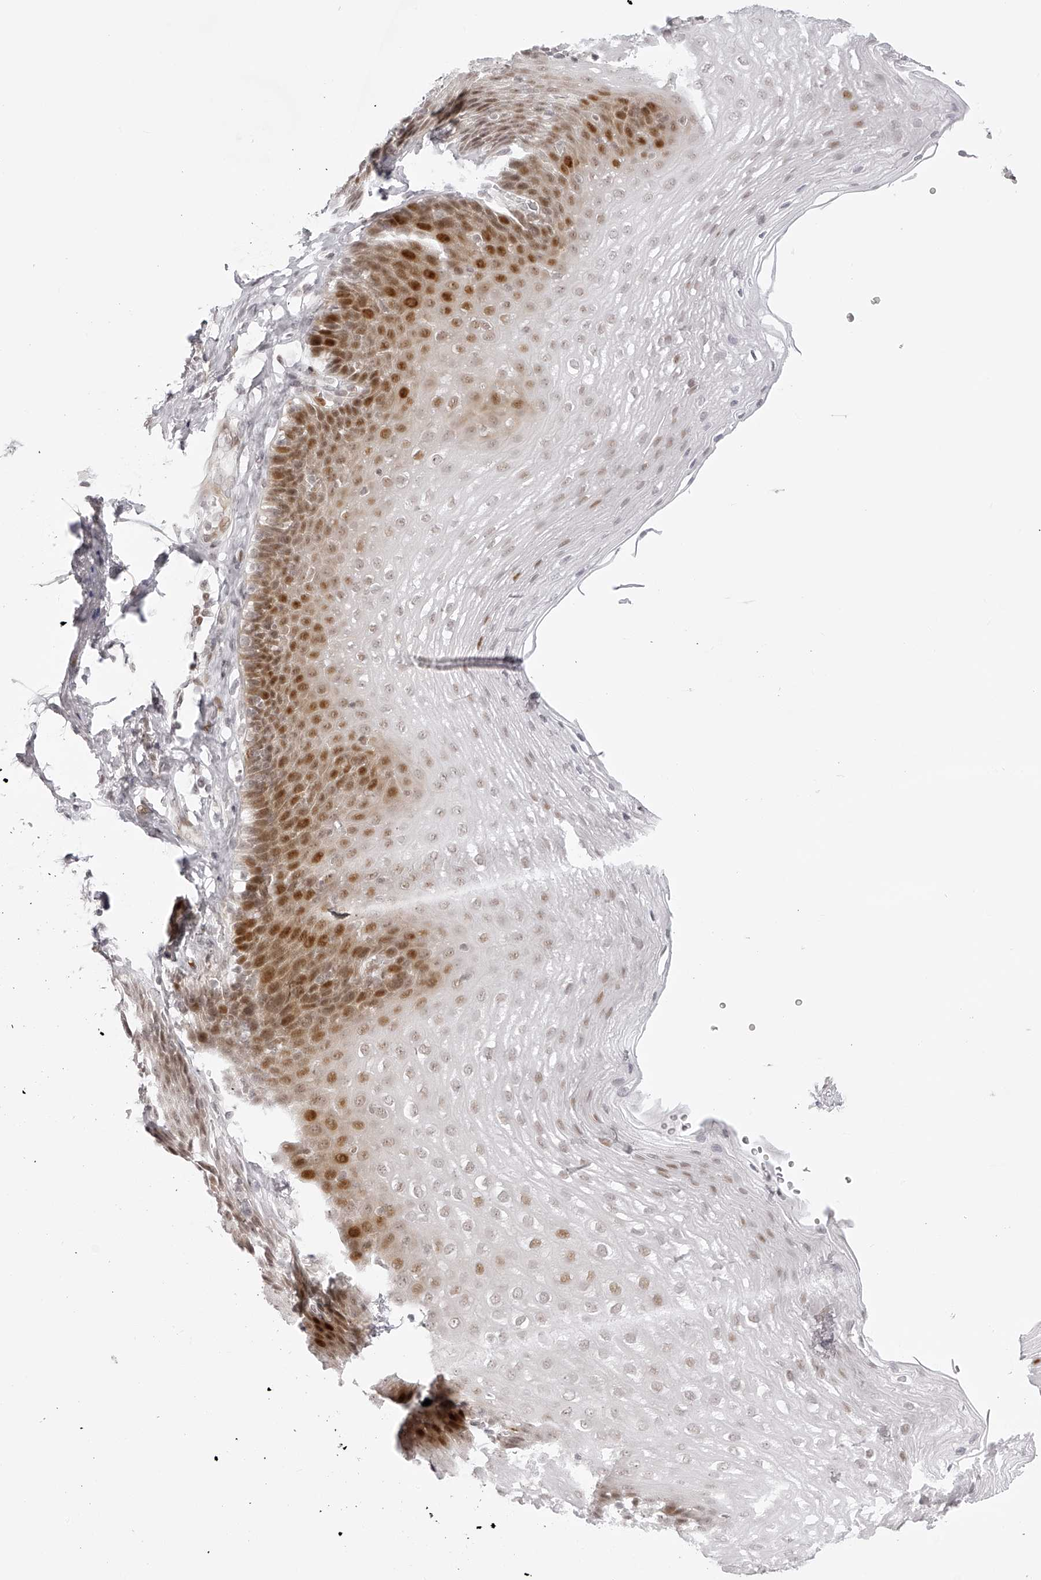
{"staining": {"intensity": "strong", "quantity": "25%-75%", "location": "nuclear"}, "tissue": "esophagus", "cell_type": "Squamous epithelial cells", "image_type": "normal", "snomed": [{"axis": "morphology", "description": "Normal tissue, NOS"}, {"axis": "topography", "description": "Esophagus"}], "caption": "Immunohistochemical staining of normal esophagus displays strong nuclear protein staining in approximately 25%-75% of squamous epithelial cells. The staining was performed using DAB to visualize the protein expression in brown, while the nuclei were stained in blue with hematoxylin (Magnification: 20x).", "gene": "PLEKHG1", "patient": {"sex": "female", "age": 66}}